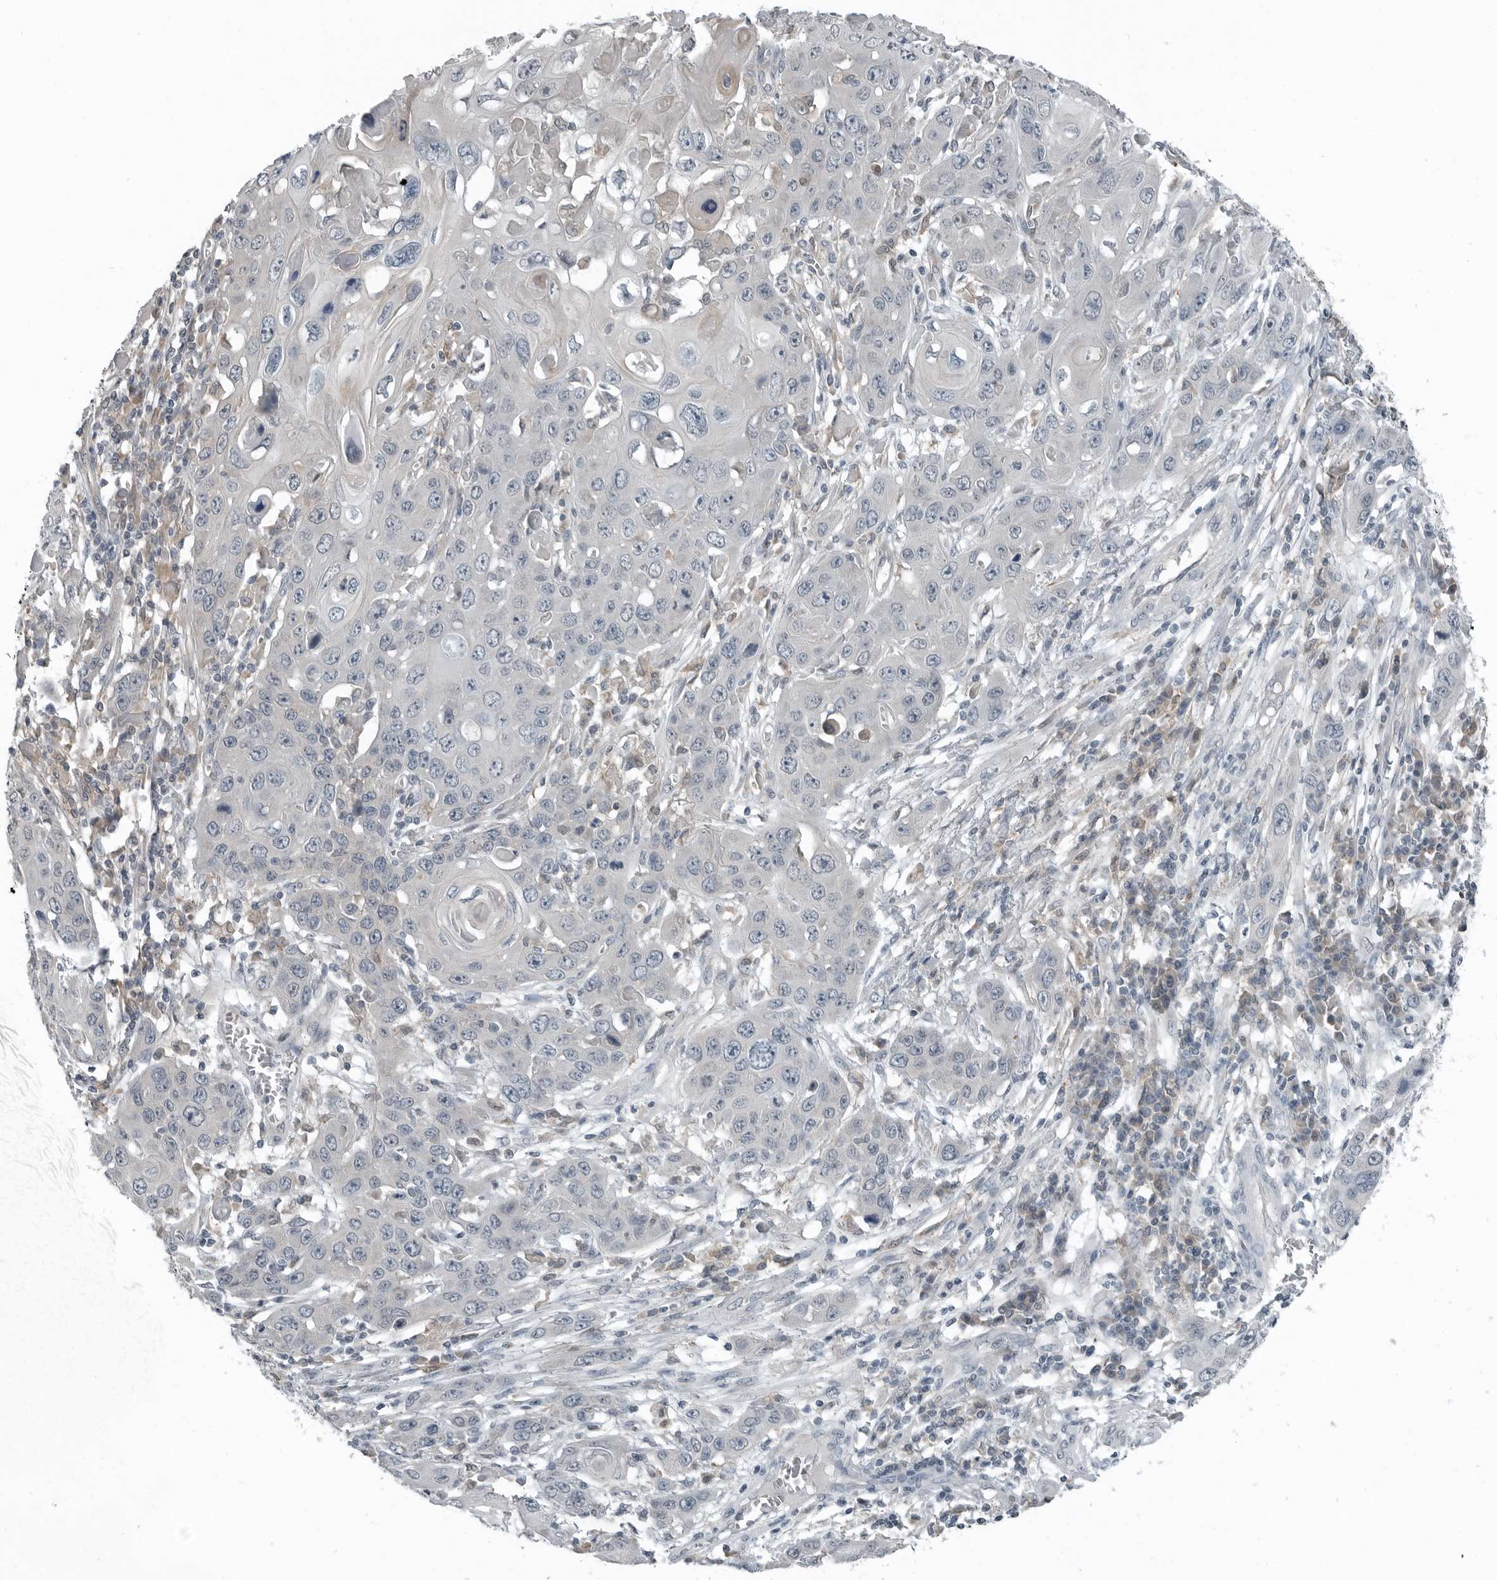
{"staining": {"intensity": "negative", "quantity": "none", "location": "none"}, "tissue": "skin cancer", "cell_type": "Tumor cells", "image_type": "cancer", "snomed": [{"axis": "morphology", "description": "Squamous cell carcinoma, NOS"}, {"axis": "topography", "description": "Skin"}], "caption": "Immunohistochemistry (IHC) of human squamous cell carcinoma (skin) exhibits no staining in tumor cells.", "gene": "KYAT1", "patient": {"sex": "male", "age": 55}}